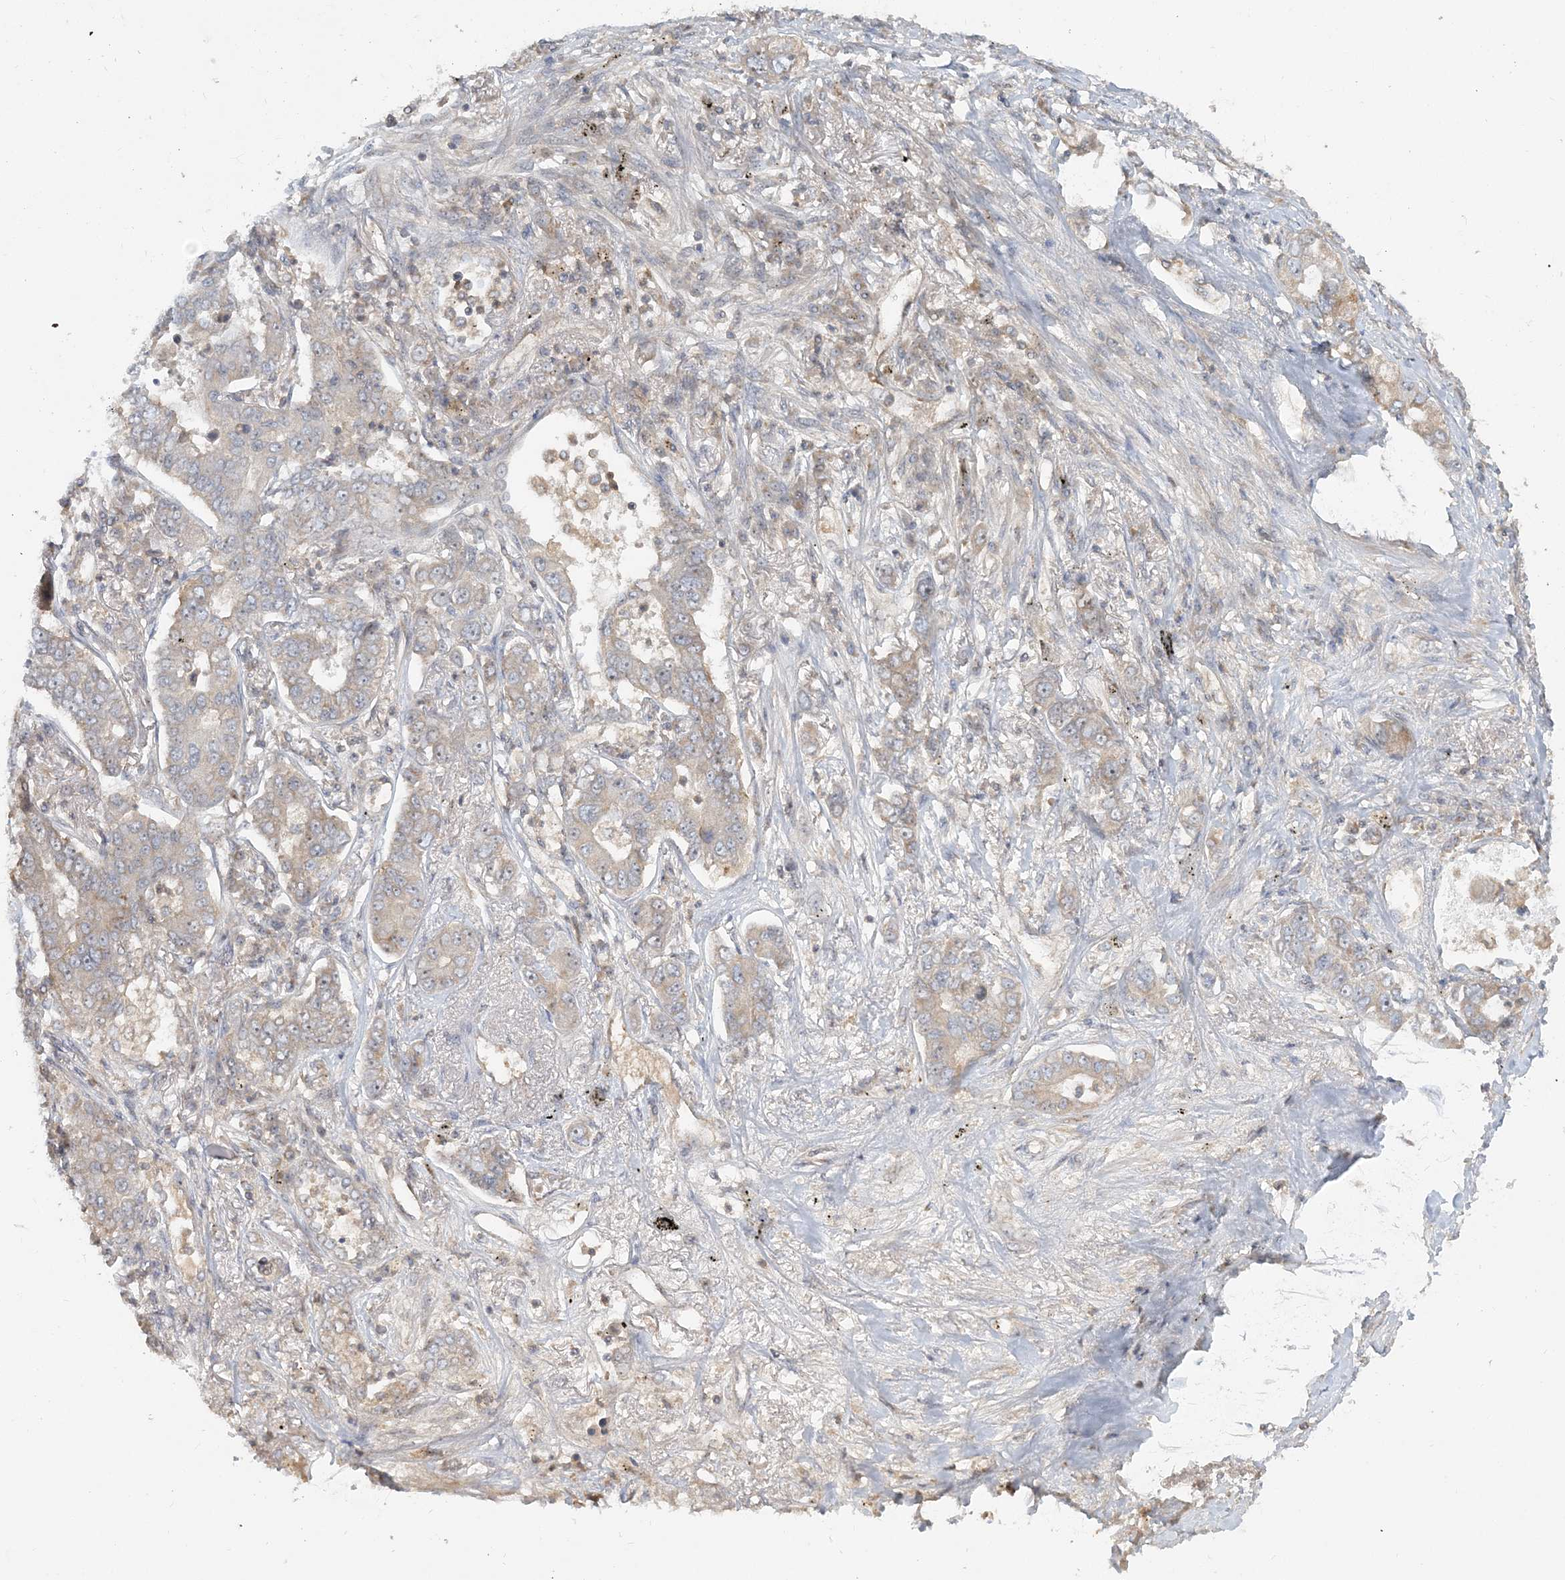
{"staining": {"intensity": "weak", "quantity": "<25%", "location": "cytoplasmic/membranous"}, "tissue": "lung cancer", "cell_type": "Tumor cells", "image_type": "cancer", "snomed": [{"axis": "morphology", "description": "Adenocarcinoma, NOS"}, {"axis": "topography", "description": "Lung"}], "caption": "High magnification brightfield microscopy of lung adenocarcinoma stained with DAB (brown) and counterstained with hematoxylin (blue): tumor cells show no significant staining.", "gene": "AP1AR", "patient": {"sex": "male", "age": 49}}